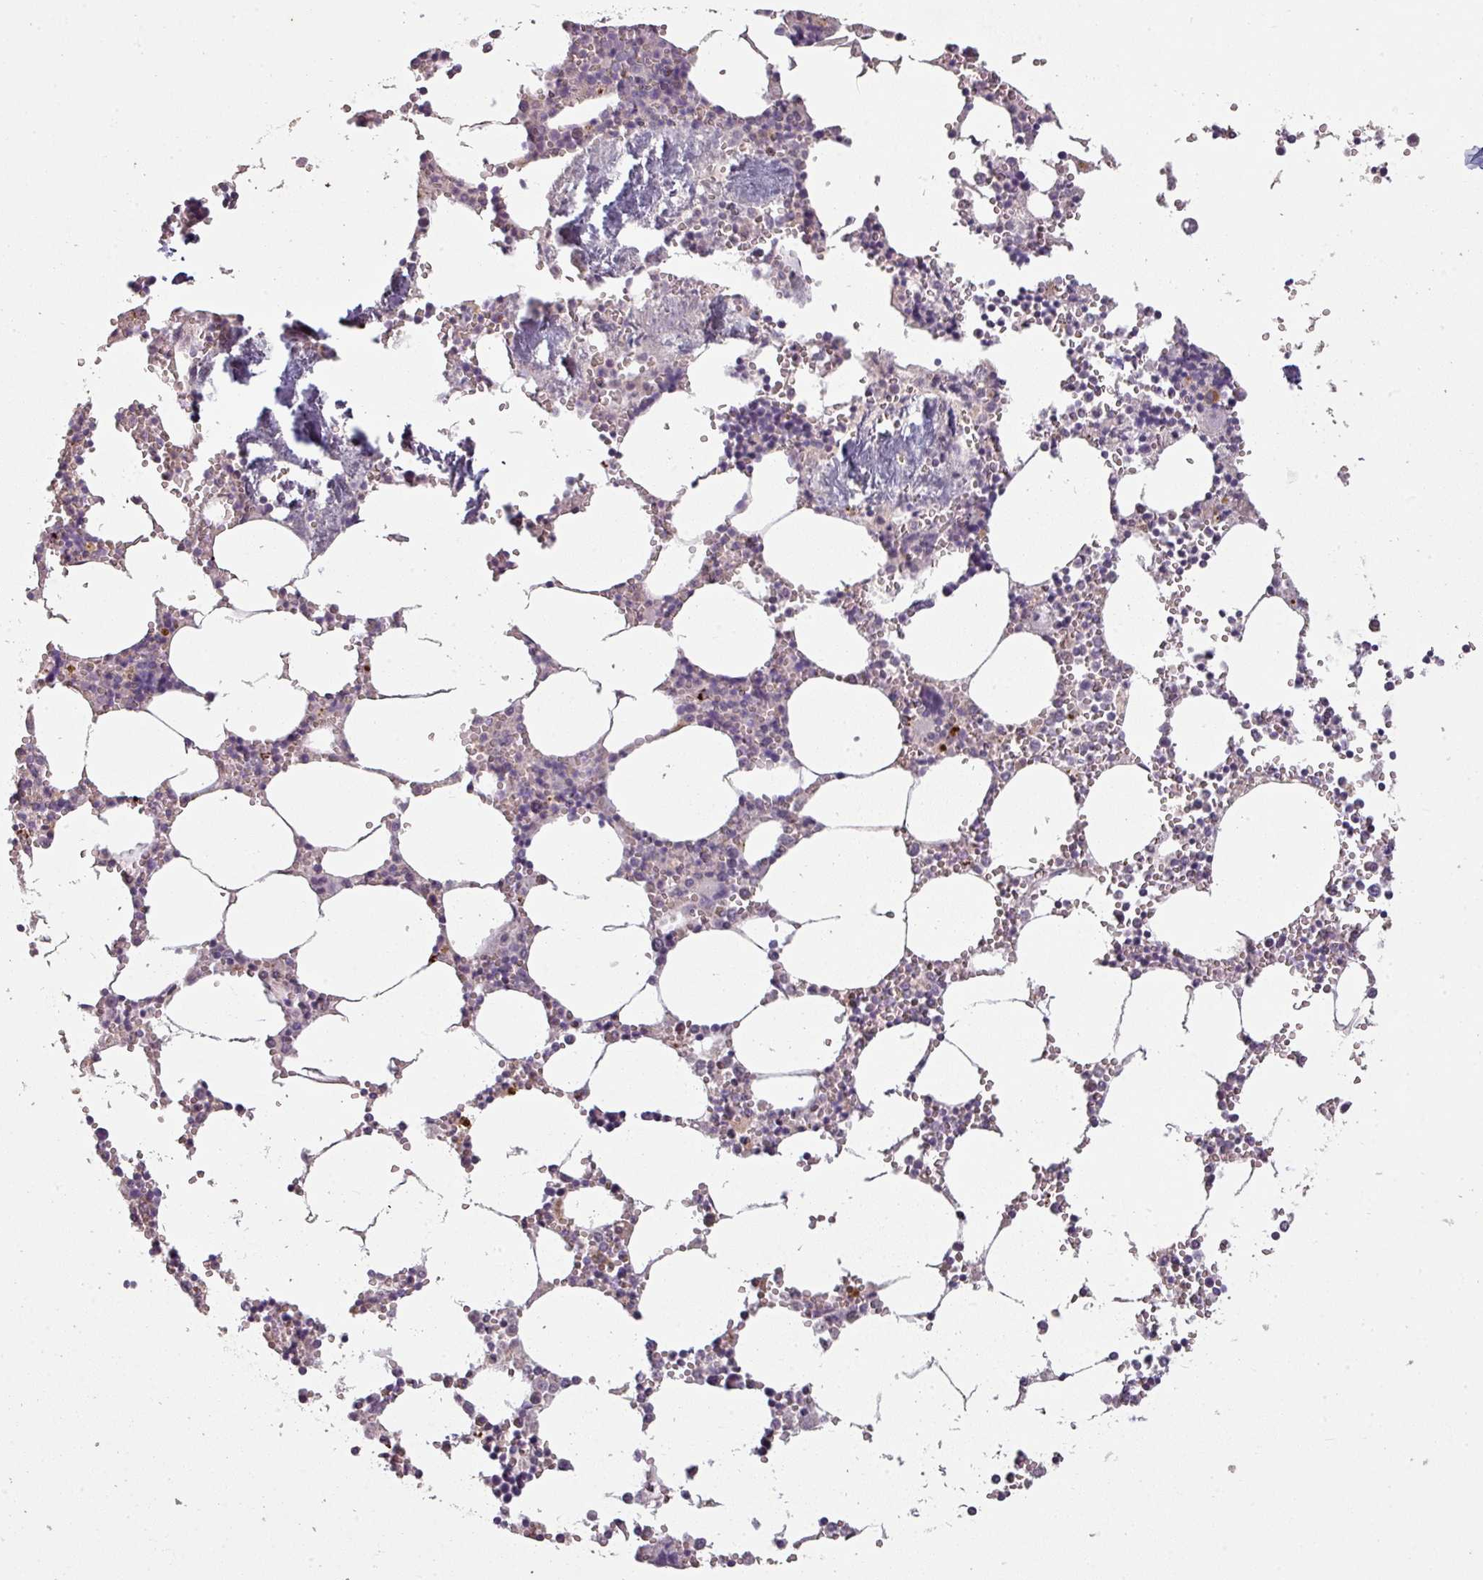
{"staining": {"intensity": "negative", "quantity": "none", "location": "none"}, "tissue": "bone marrow", "cell_type": "Hematopoietic cells", "image_type": "normal", "snomed": [{"axis": "morphology", "description": "Normal tissue, NOS"}, {"axis": "topography", "description": "Bone marrow"}], "caption": "IHC histopathology image of benign bone marrow stained for a protein (brown), which demonstrates no expression in hematopoietic cells. Nuclei are stained in blue.", "gene": "LYPLA1", "patient": {"sex": "male", "age": 54}}